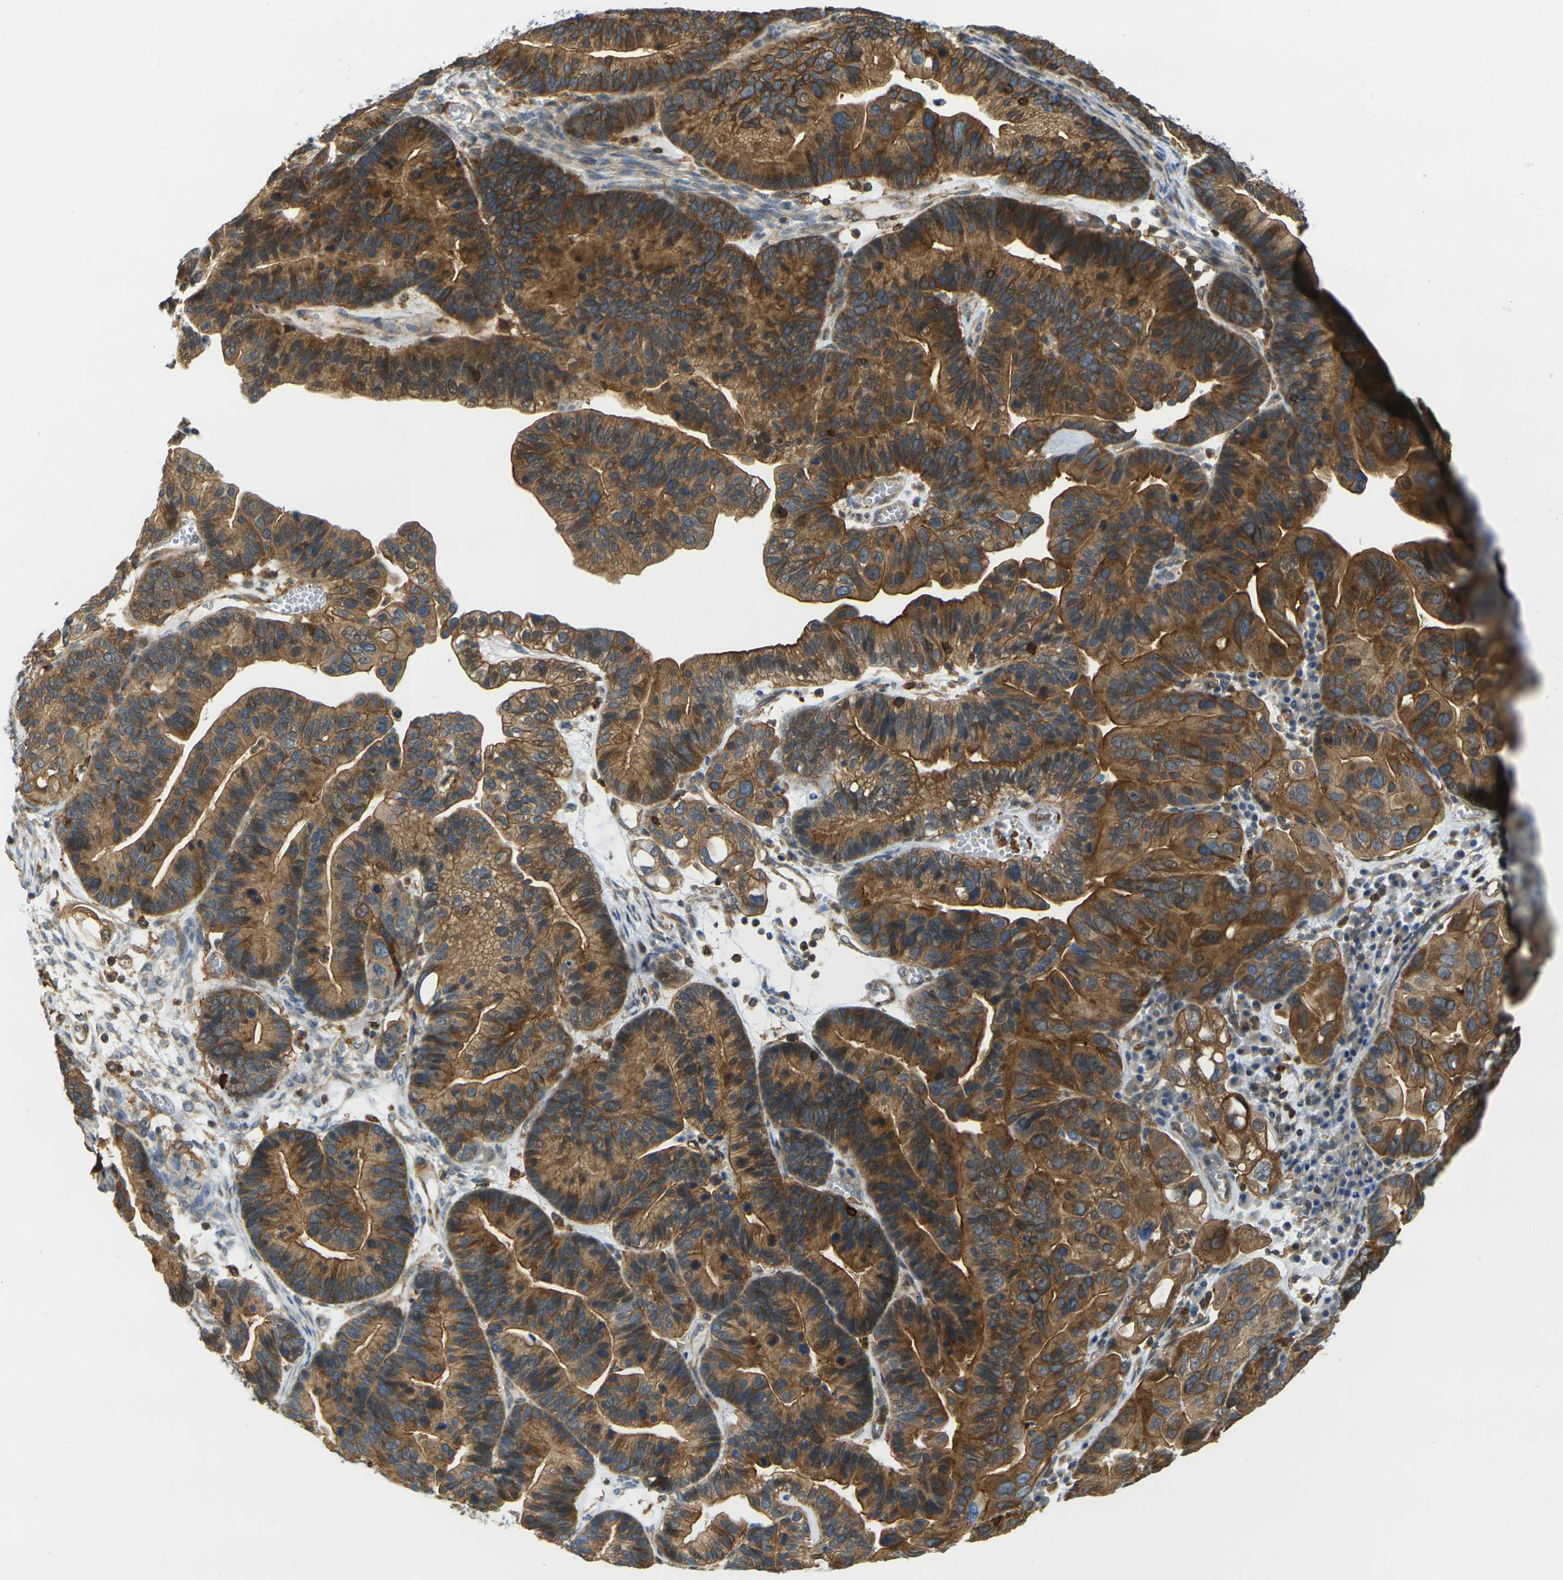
{"staining": {"intensity": "strong", "quantity": ">75%", "location": "cytoplasmic/membranous"}, "tissue": "ovarian cancer", "cell_type": "Tumor cells", "image_type": "cancer", "snomed": [{"axis": "morphology", "description": "Cystadenocarcinoma, serous, NOS"}, {"axis": "topography", "description": "Ovary"}], "caption": "Brown immunohistochemical staining in human ovarian cancer shows strong cytoplasmic/membranous positivity in approximately >75% of tumor cells.", "gene": "LASP1", "patient": {"sex": "female", "age": 56}}